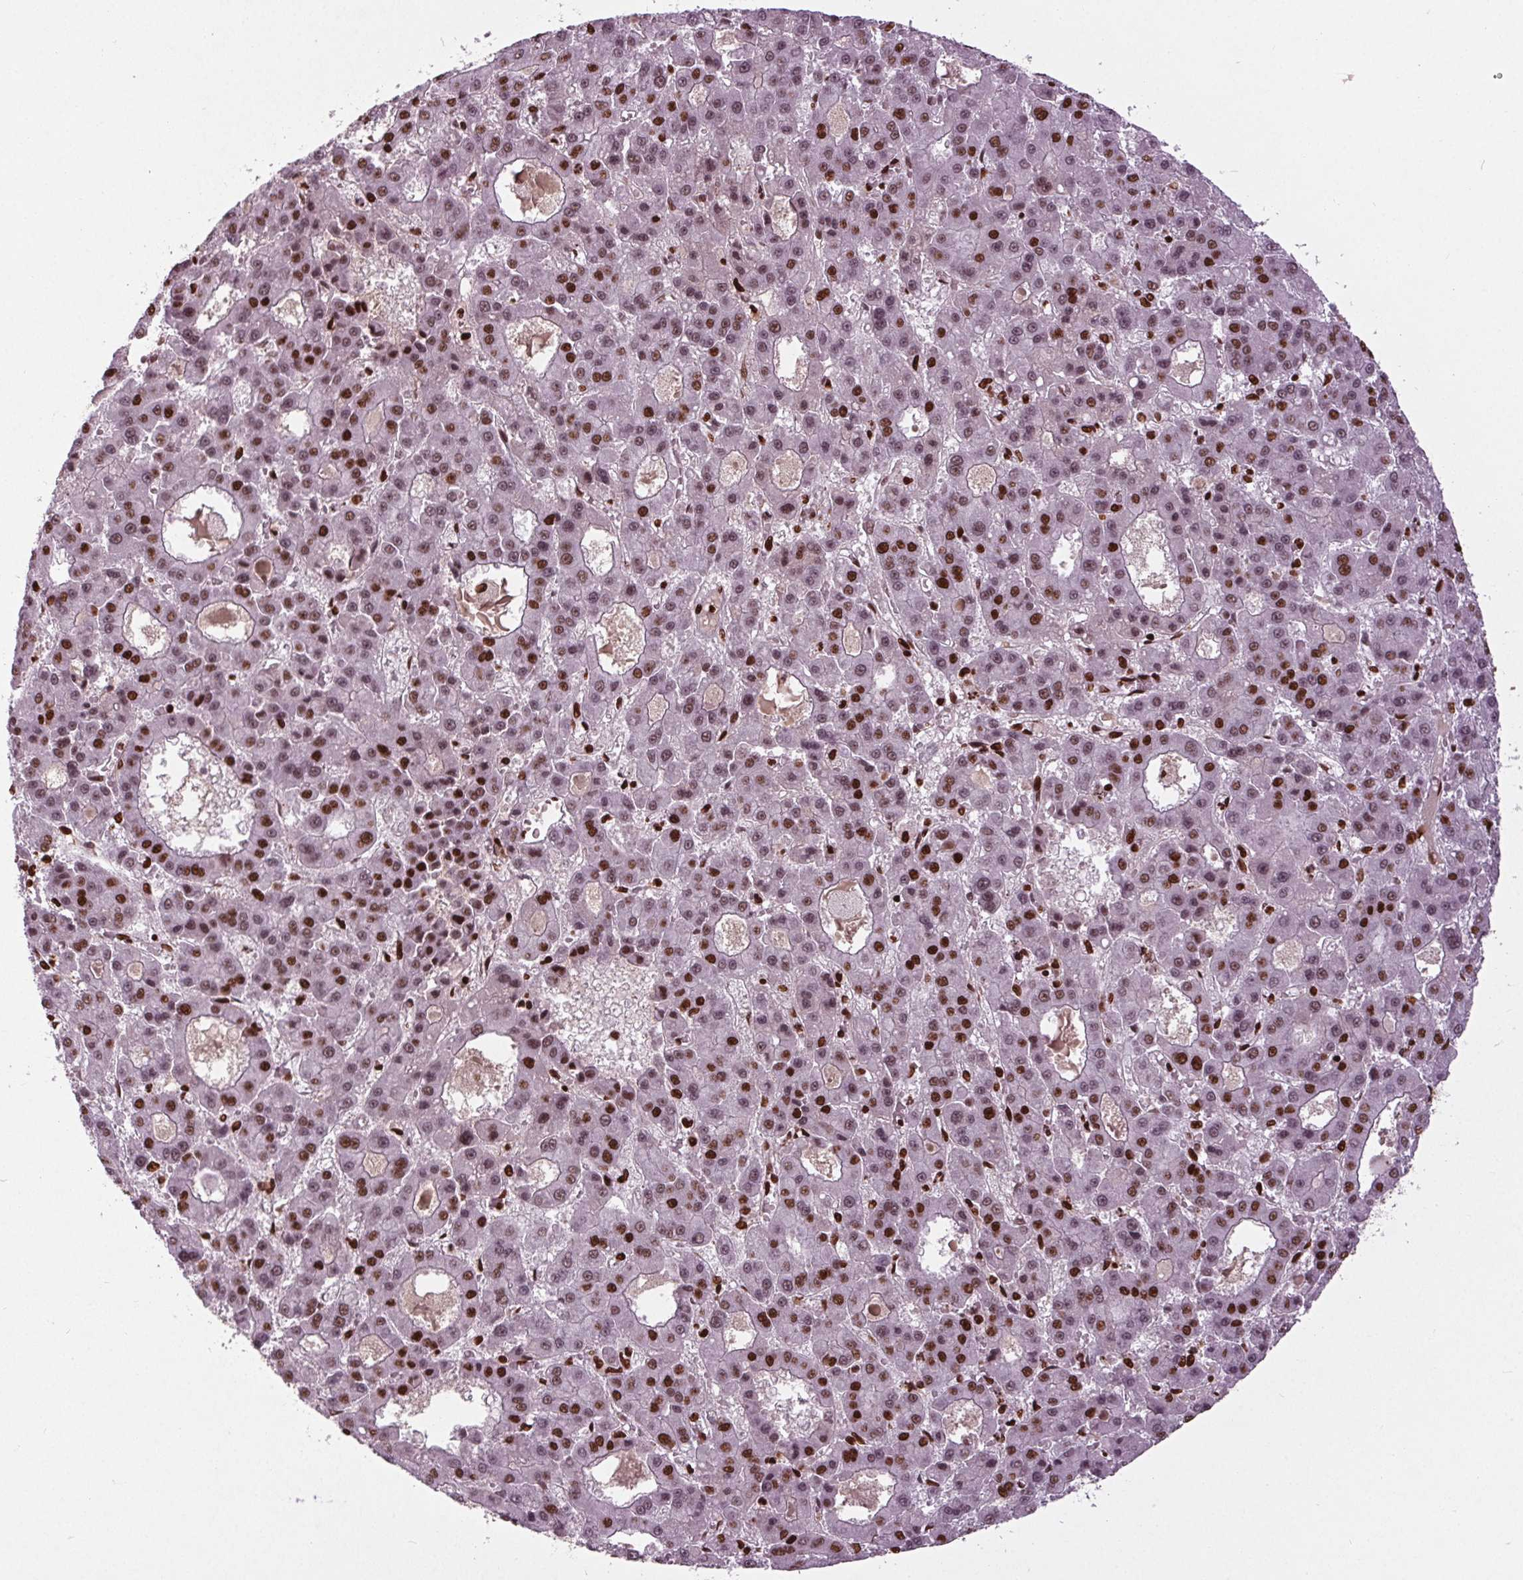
{"staining": {"intensity": "strong", "quantity": "25%-75%", "location": "nuclear"}, "tissue": "liver cancer", "cell_type": "Tumor cells", "image_type": "cancer", "snomed": [{"axis": "morphology", "description": "Carcinoma, Hepatocellular, NOS"}, {"axis": "topography", "description": "Liver"}], "caption": "Liver cancer stained with DAB IHC reveals high levels of strong nuclear staining in approximately 25%-75% of tumor cells. The staining was performed using DAB, with brown indicating positive protein expression. Nuclei are stained blue with hematoxylin.", "gene": "BRD4", "patient": {"sex": "male", "age": 70}}